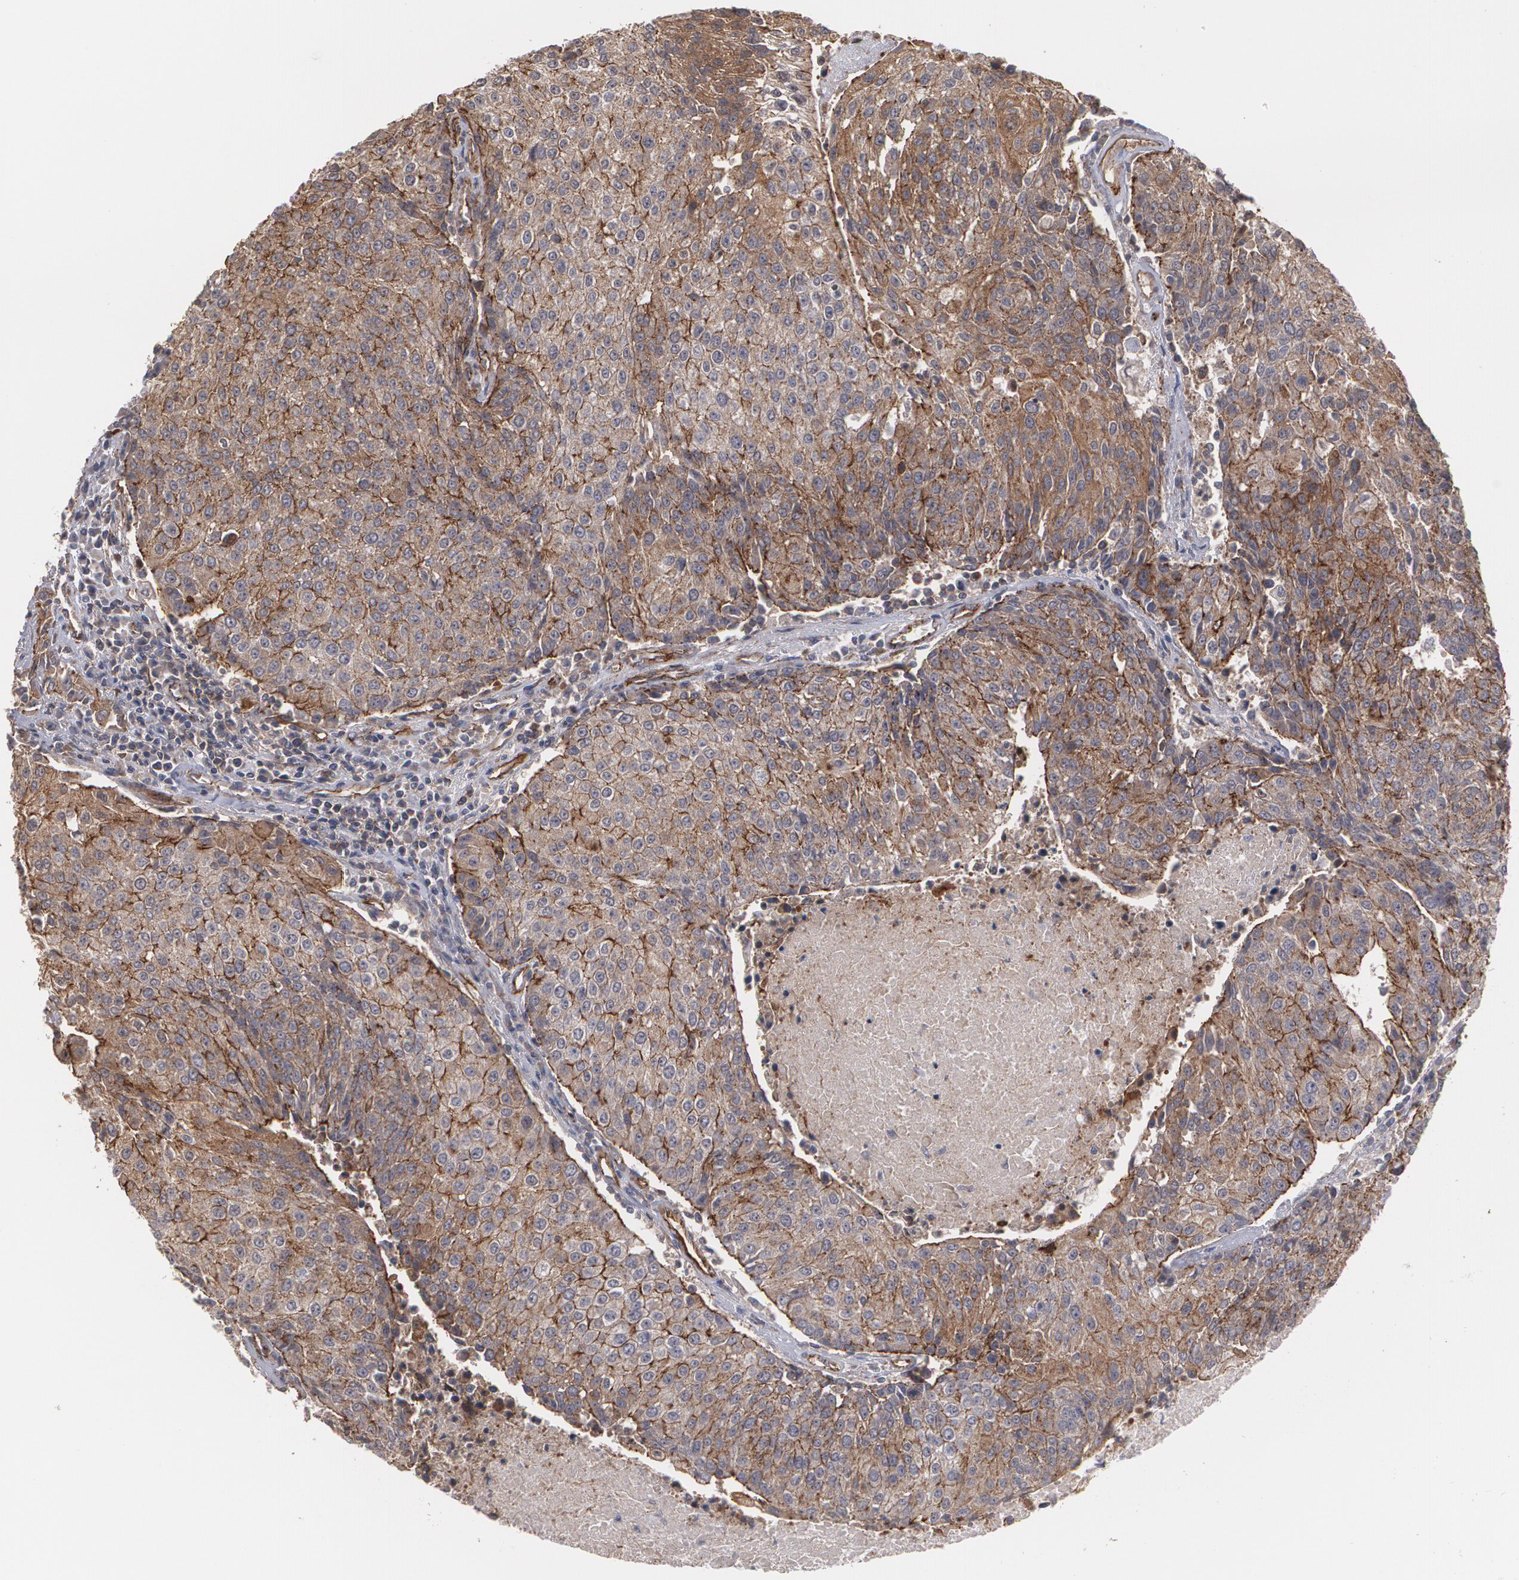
{"staining": {"intensity": "moderate", "quantity": ">75%", "location": "cytoplasmic/membranous"}, "tissue": "urothelial cancer", "cell_type": "Tumor cells", "image_type": "cancer", "snomed": [{"axis": "morphology", "description": "Urothelial carcinoma, High grade"}, {"axis": "topography", "description": "Urinary bladder"}], "caption": "Urothelial cancer stained for a protein displays moderate cytoplasmic/membranous positivity in tumor cells.", "gene": "TJP1", "patient": {"sex": "female", "age": 85}}